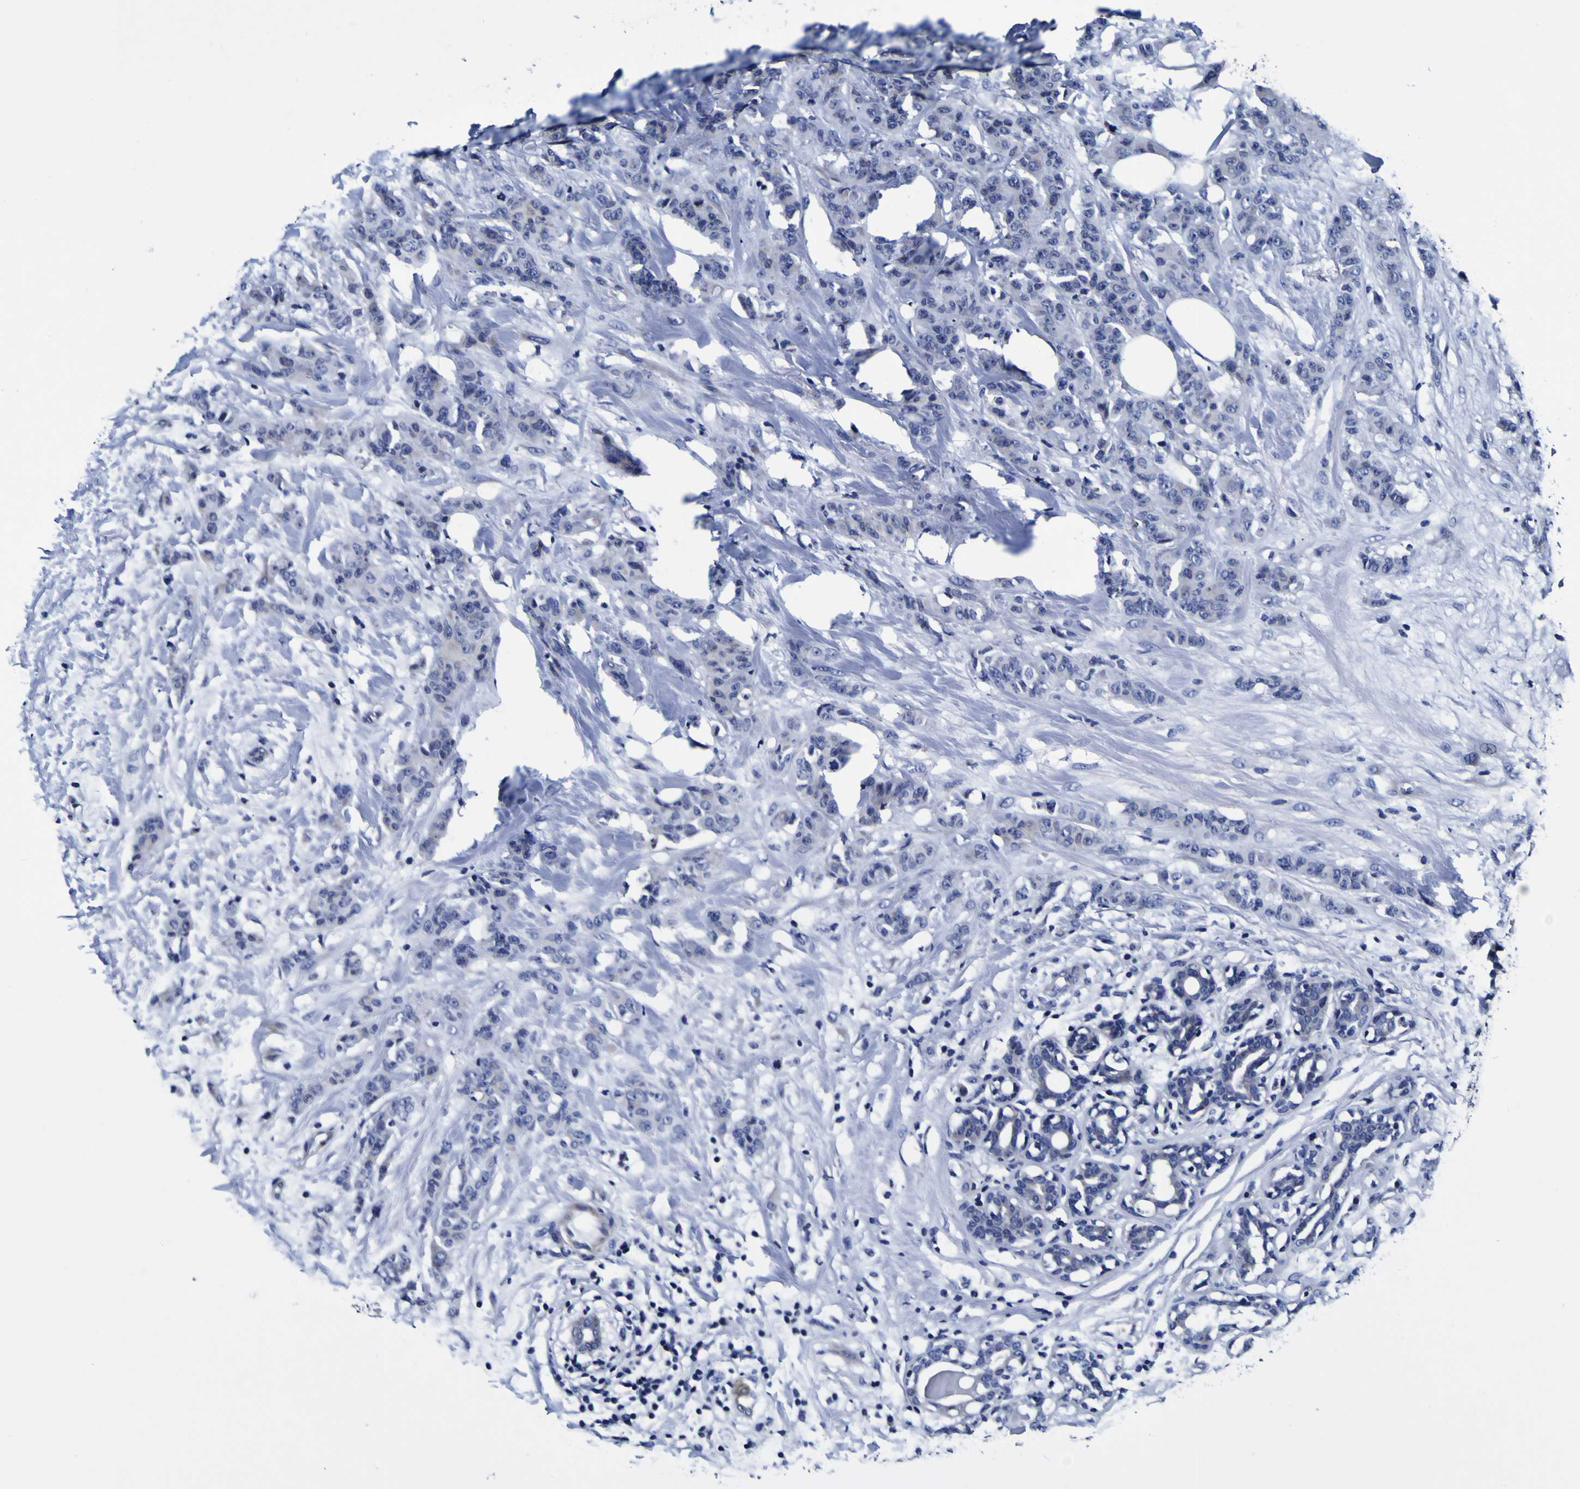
{"staining": {"intensity": "negative", "quantity": "none", "location": "none"}, "tissue": "breast cancer", "cell_type": "Tumor cells", "image_type": "cancer", "snomed": [{"axis": "morphology", "description": "Normal tissue, NOS"}, {"axis": "morphology", "description": "Duct carcinoma"}, {"axis": "topography", "description": "Breast"}], "caption": "This is an immunohistochemistry (IHC) image of human breast cancer. There is no staining in tumor cells.", "gene": "PDLIM4", "patient": {"sex": "female", "age": 40}}